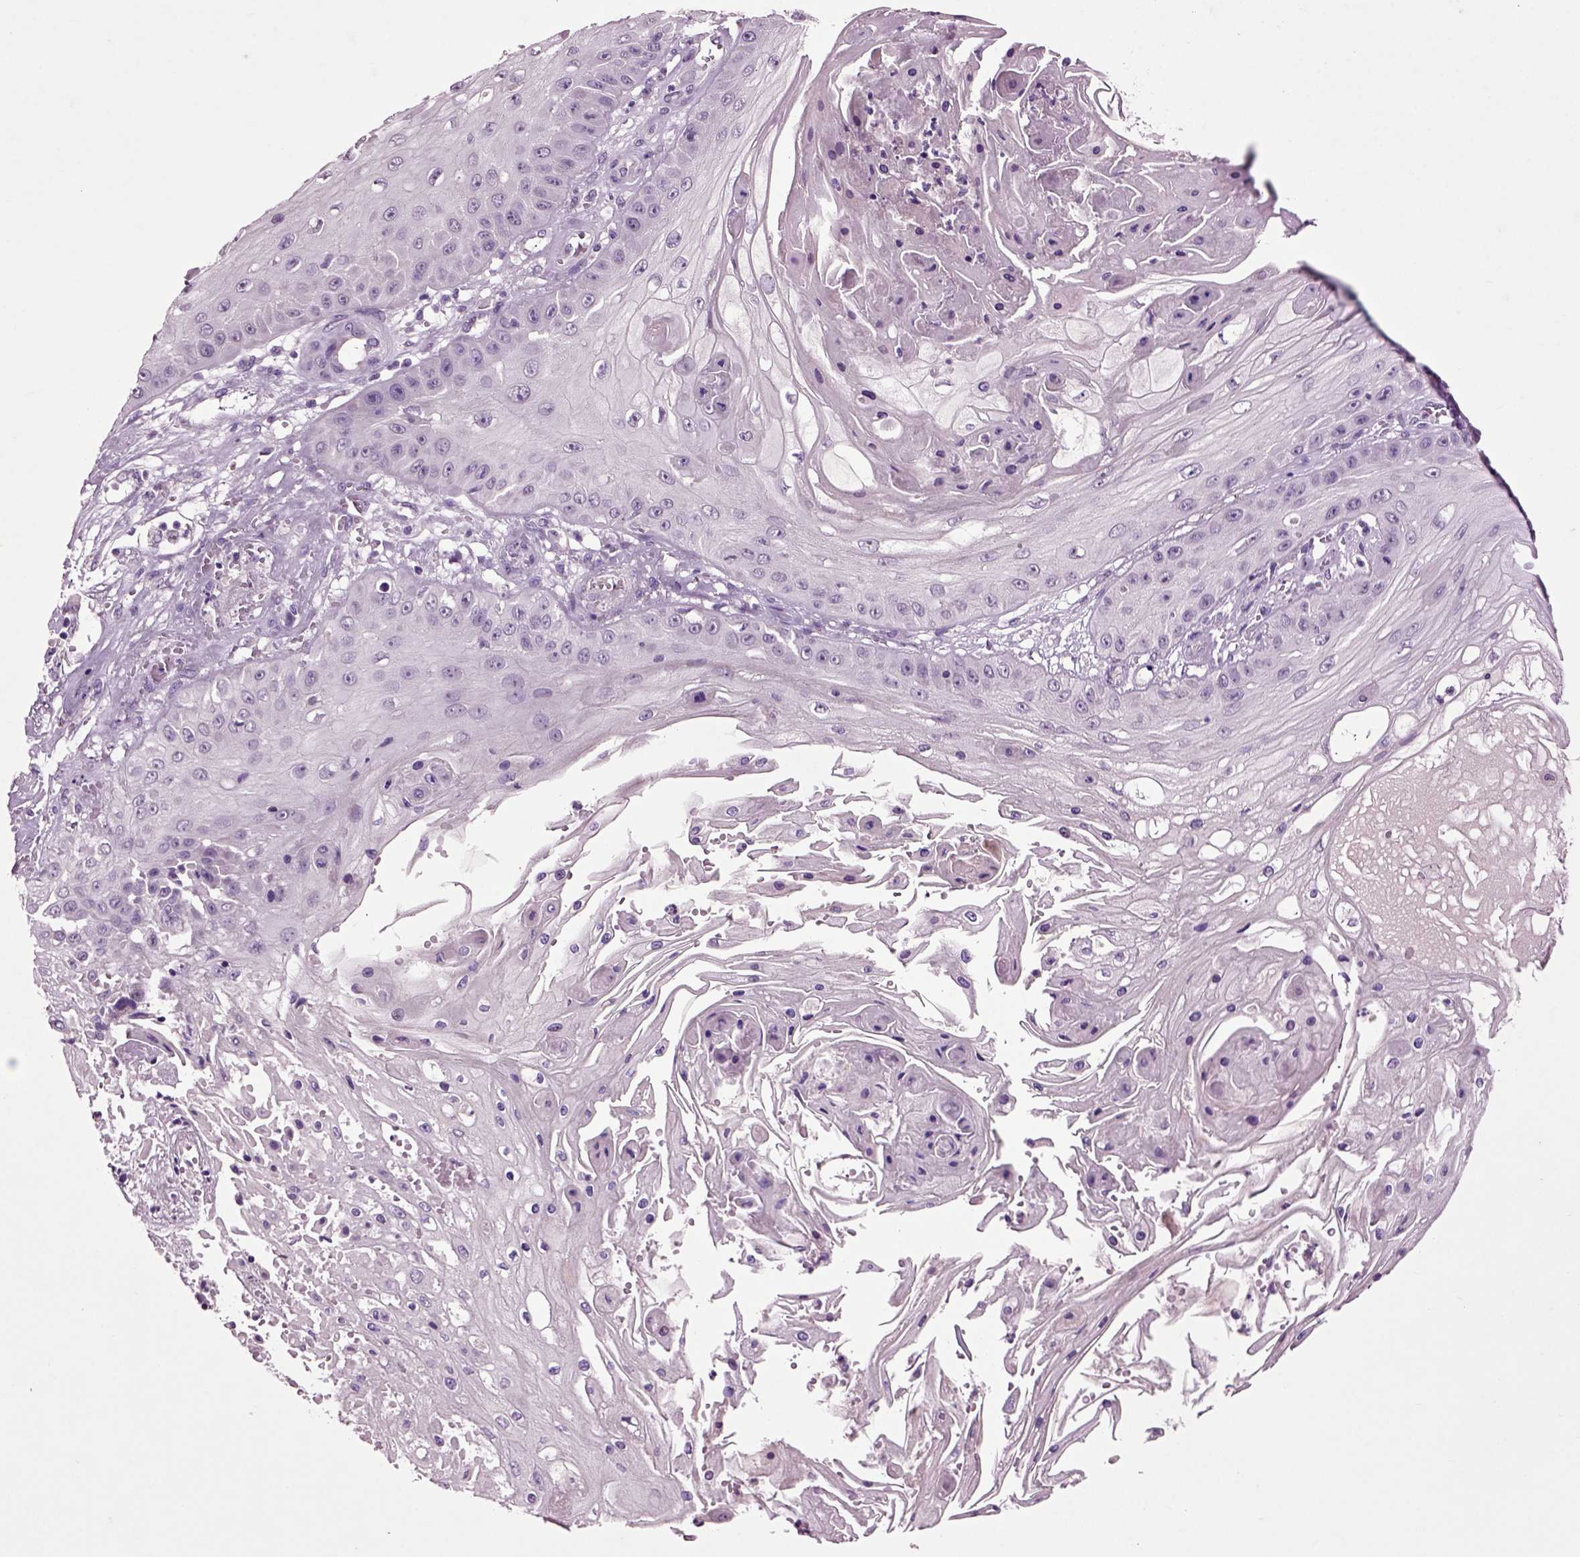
{"staining": {"intensity": "negative", "quantity": "none", "location": "none"}, "tissue": "skin cancer", "cell_type": "Tumor cells", "image_type": "cancer", "snomed": [{"axis": "morphology", "description": "Squamous cell carcinoma, NOS"}, {"axis": "topography", "description": "Skin"}], "caption": "DAB (3,3'-diaminobenzidine) immunohistochemical staining of skin cancer displays no significant staining in tumor cells.", "gene": "CRHR1", "patient": {"sex": "male", "age": 70}}